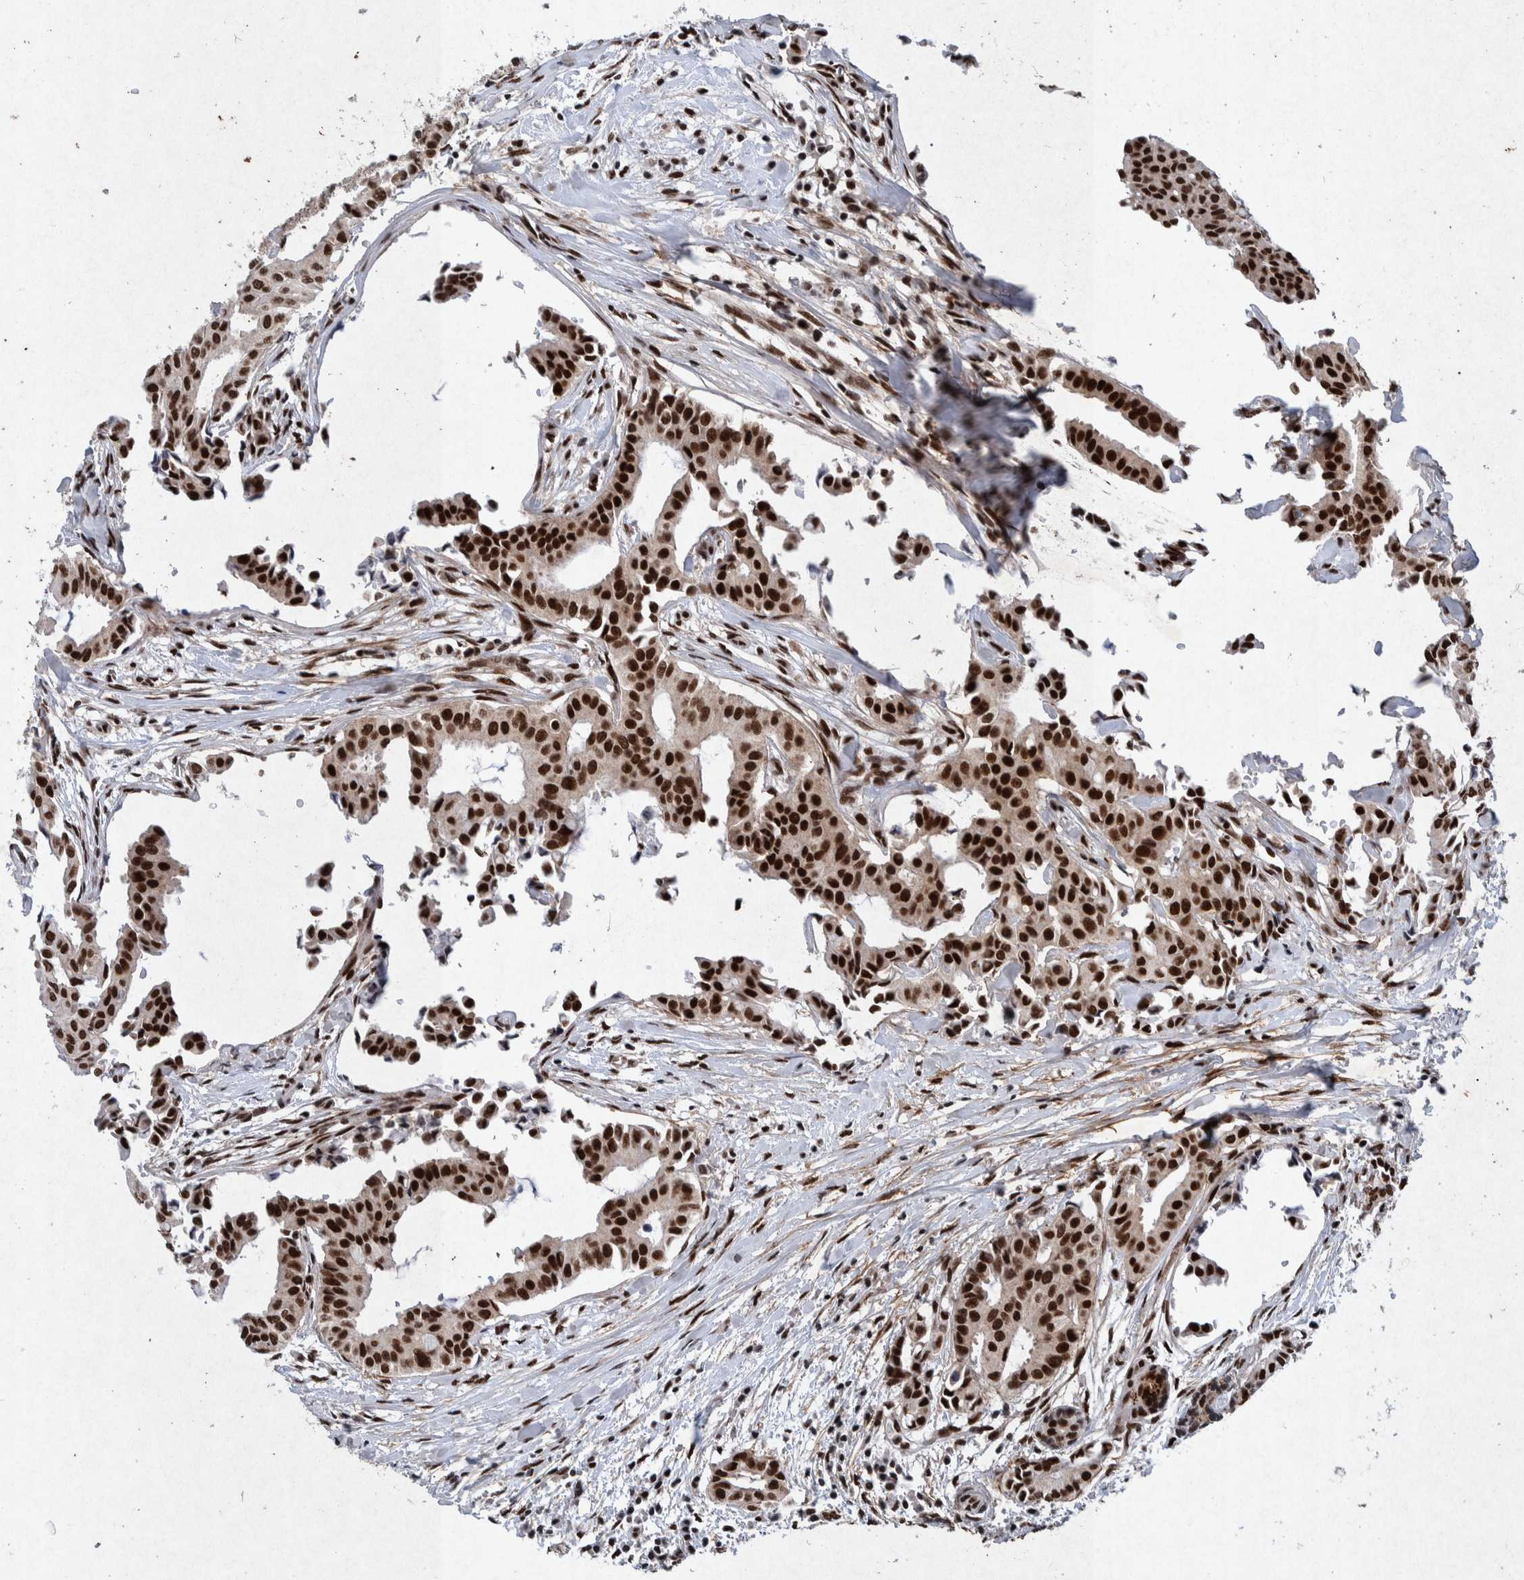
{"staining": {"intensity": "strong", "quantity": ">75%", "location": "nuclear"}, "tissue": "head and neck cancer", "cell_type": "Tumor cells", "image_type": "cancer", "snomed": [{"axis": "morphology", "description": "Adenocarcinoma, NOS"}, {"axis": "topography", "description": "Salivary gland"}, {"axis": "topography", "description": "Head-Neck"}], "caption": "The immunohistochemical stain labels strong nuclear expression in tumor cells of head and neck adenocarcinoma tissue. (DAB (3,3'-diaminobenzidine) IHC with brightfield microscopy, high magnification).", "gene": "TAF10", "patient": {"sex": "female", "age": 59}}